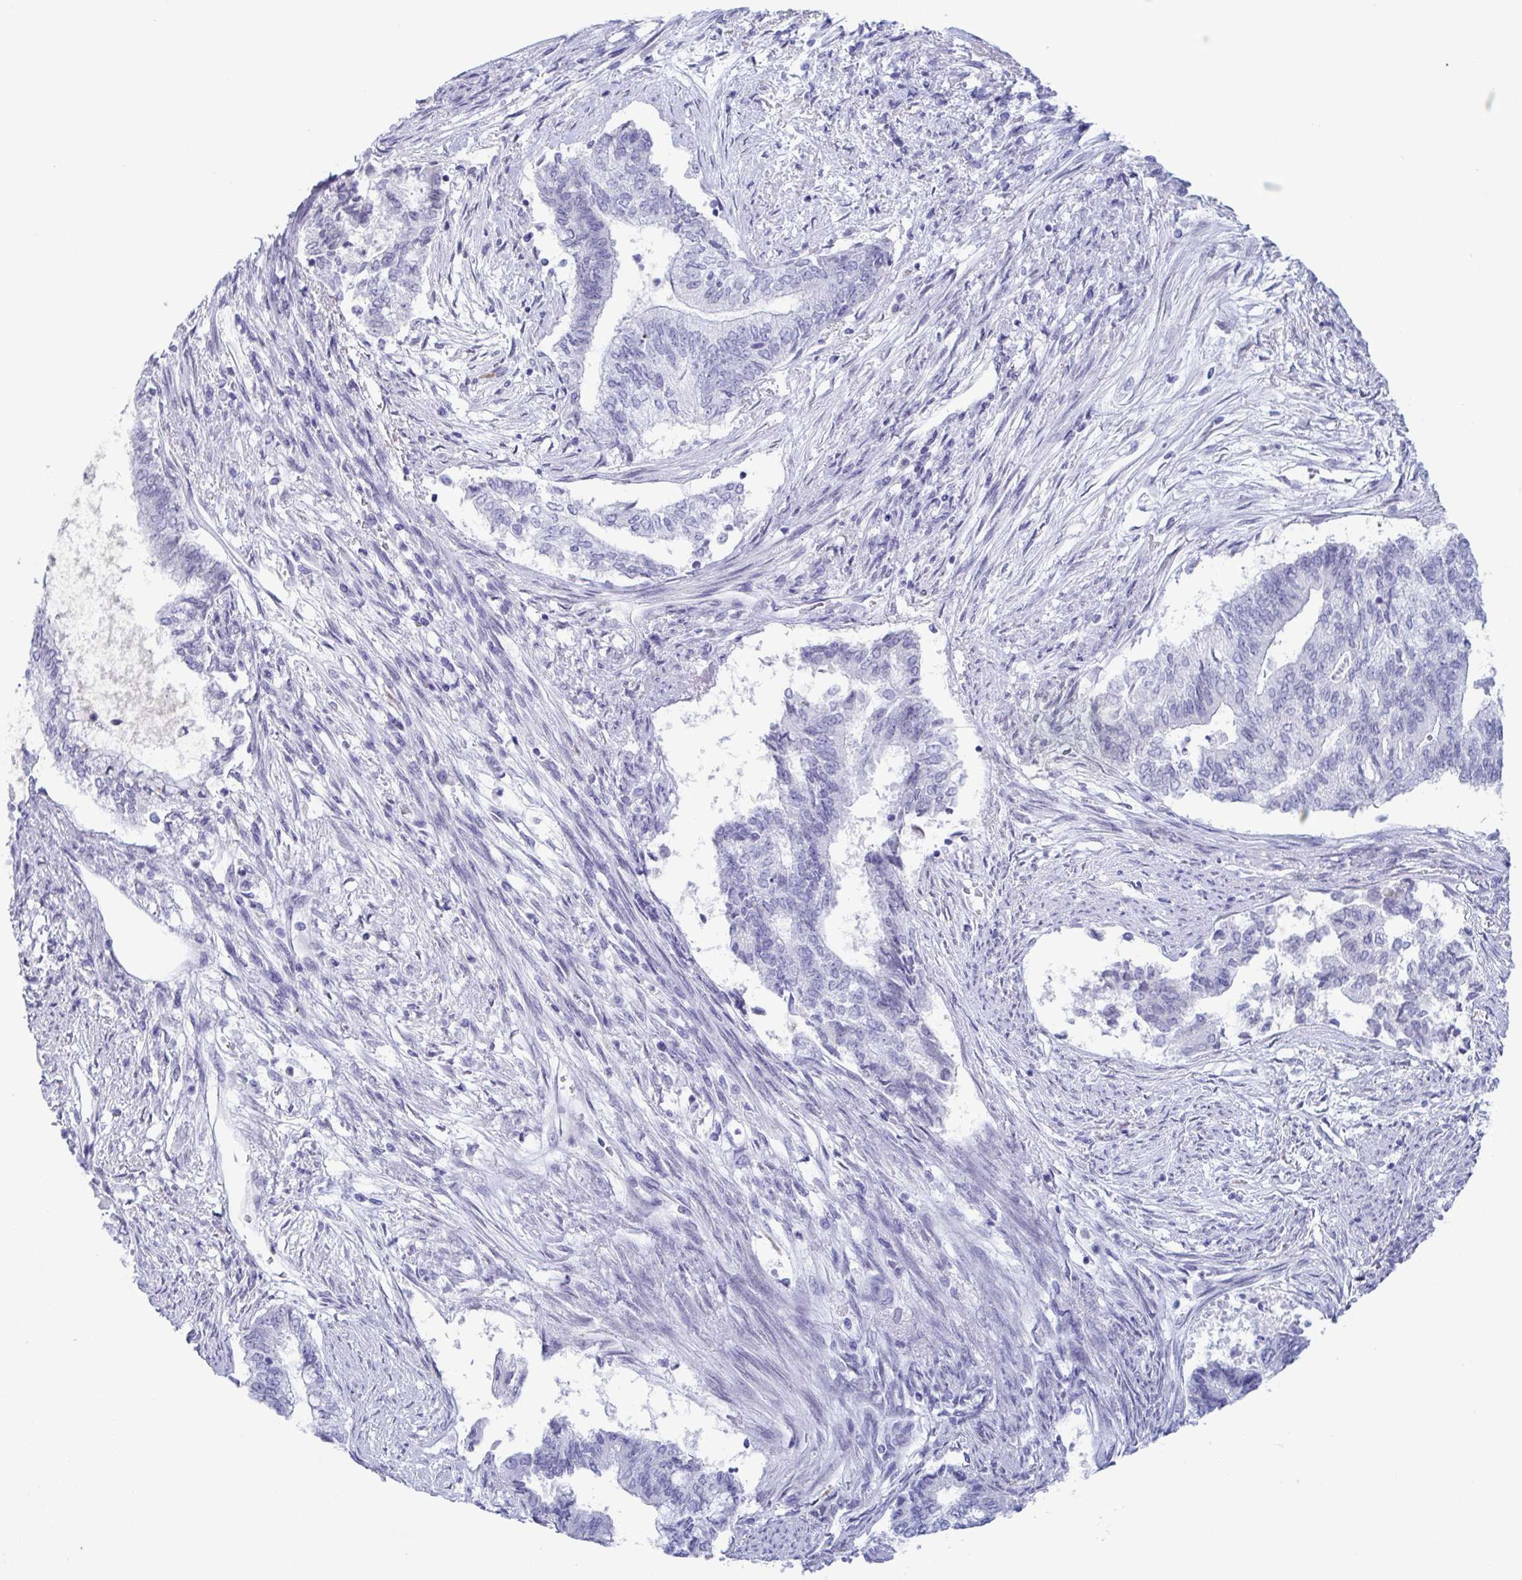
{"staining": {"intensity": "negative", "quantity": "none", "location": "none"}, "tissue": "endometrial cancer", "cell_type": "Tumor cells", "image_type": "cancer", "snomed": [{"axis": "morphology", "description": "Adenocarcinoma, NOS"}, {"axis": "topography", "description": "Endometrium"}], "caption": "Immunohistochemistry (IHC) photomicrograph of neoplastic tissue: human endometrial cancer stained with DAB (3,3'-diaminobenzidine) displays no significant protein expression in tumor cells.", "gene": "CDX4", "patient": {"sex": "female", "age": 65}}